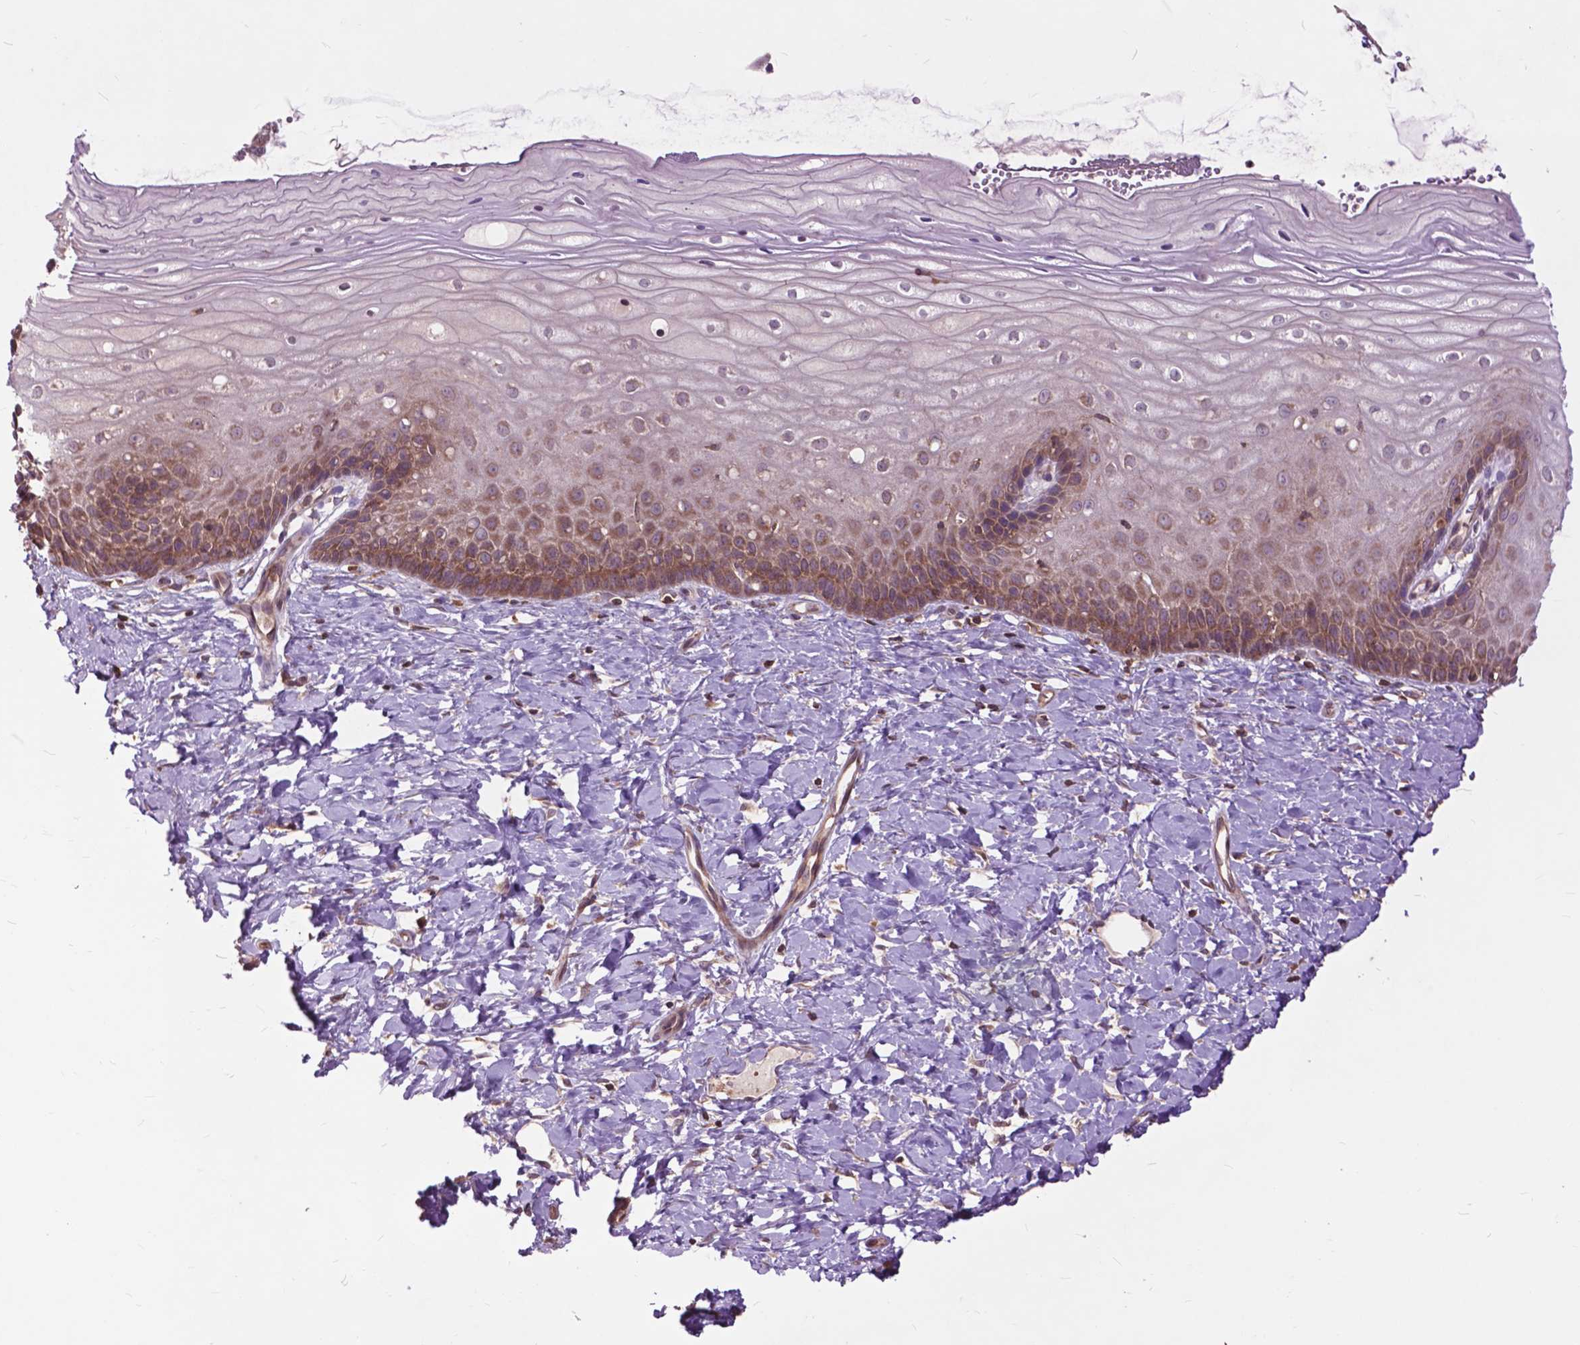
{"staining": {"intensity": "moderate", "quantity": ">75%", "location": "cytoplasmic/membranous"}, "tissue": "cervix", "cell_type": "Glandular cells", "image_type": "normal", "snomed": [{"axis": "morphology", "description": "Normal tissue, NOS"}, {"axis": "topography", "description": "Cervix"}], "caption": "Approximately >75% of glandular cells in normal human cervix display moderate cytoplasmic/membranous protein expression as visualized by brown immunohistochemical staining.", "gene": "ARAF", "patient": {"sex": "female", "age": 37}}